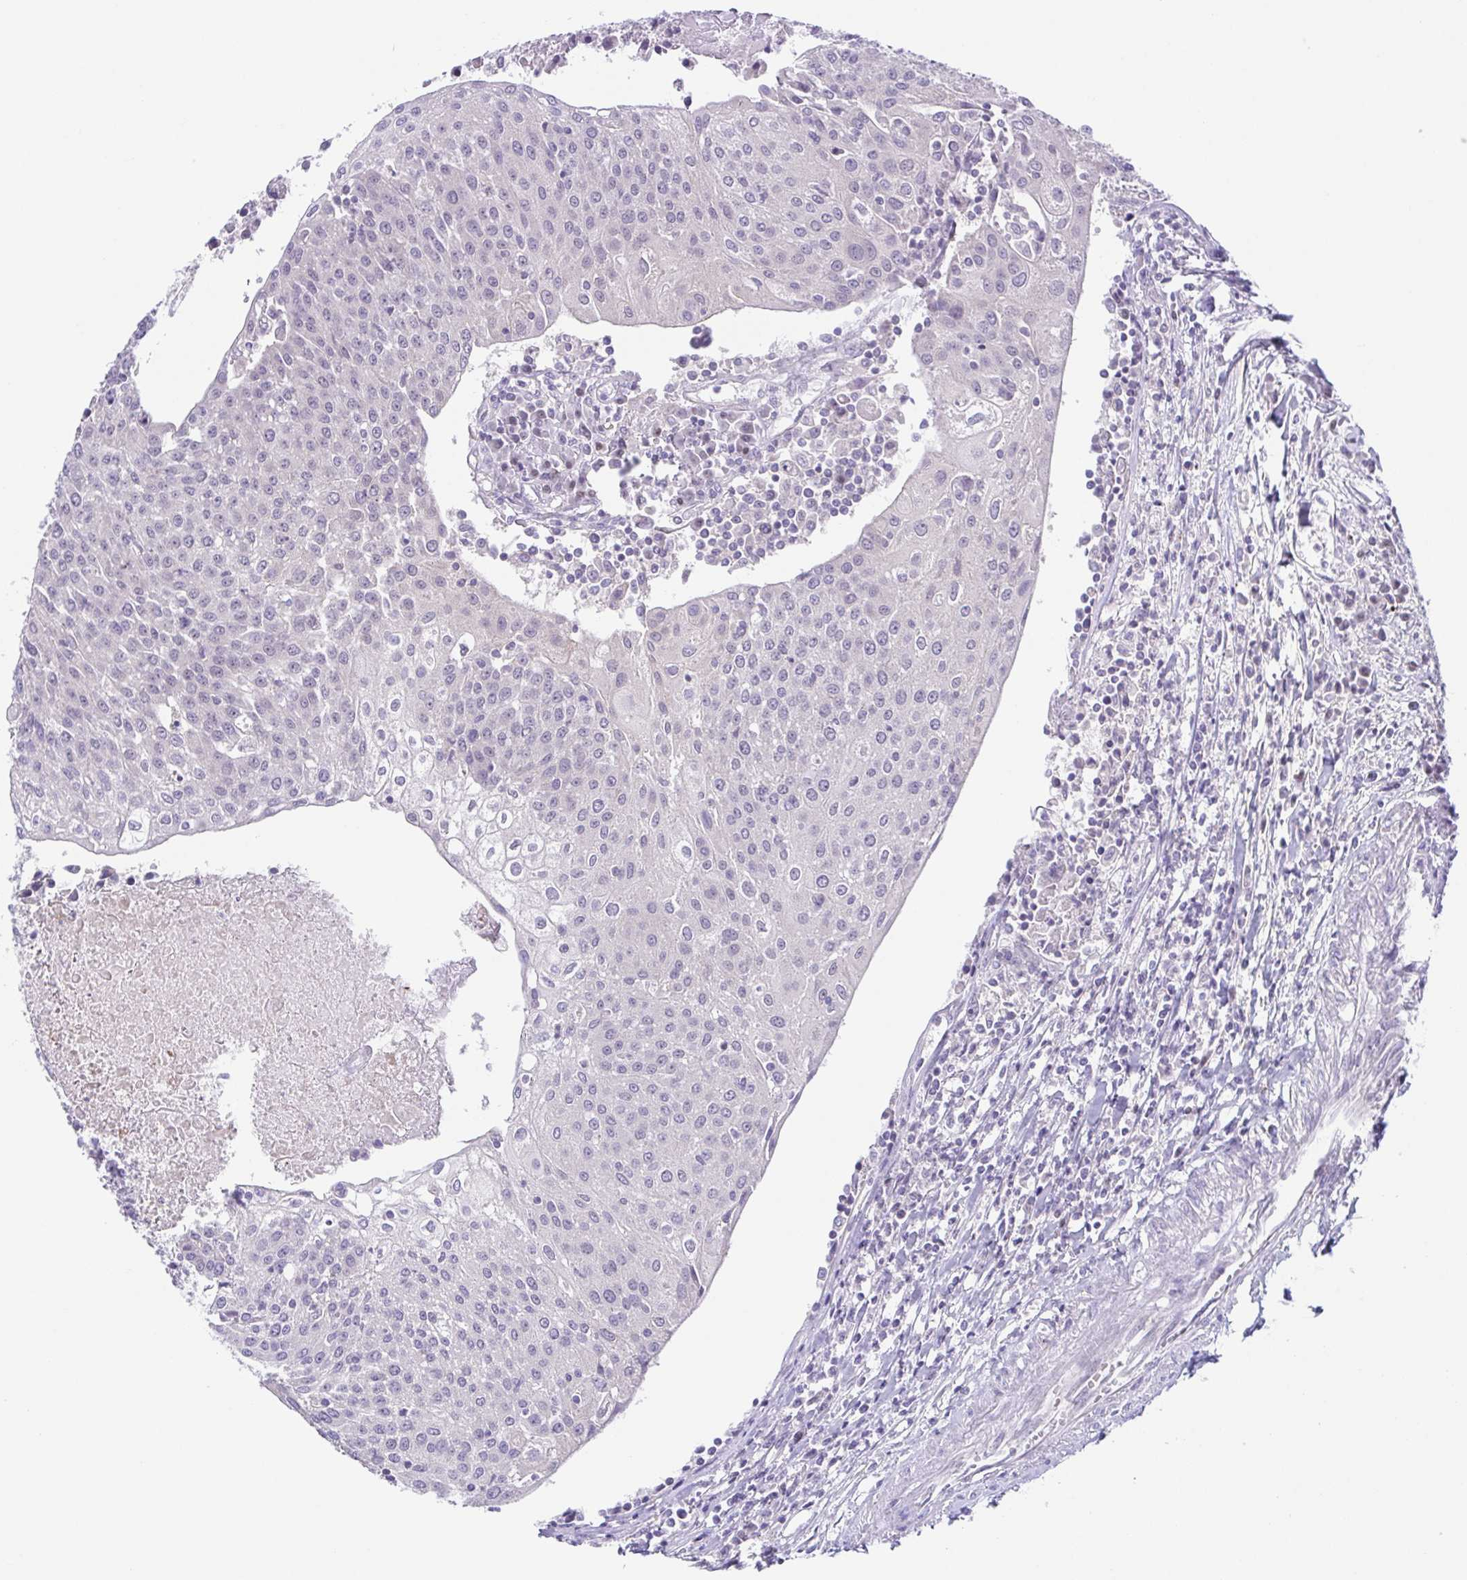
{"staining": {"intensity": "negative", "quantity": "none", "location": "none"}, "tissue": "urothelial cancer", "cell_type": "Tumor cells", "image_type": "cancer", "snomed": [{"axis": "morphology", "description": "Urothelial carcinoma, High grade"}, {"axis": "topography", "description": "Urinary bladder"}], "caption": "DAB (3,3'-diaminobenzidine) immunohistochemical staining of human urothelial cancer displays no significant positivity in tumor cells.", "gene": "UBE2Q1", "patient": {"sex": "female", "age": 85}}